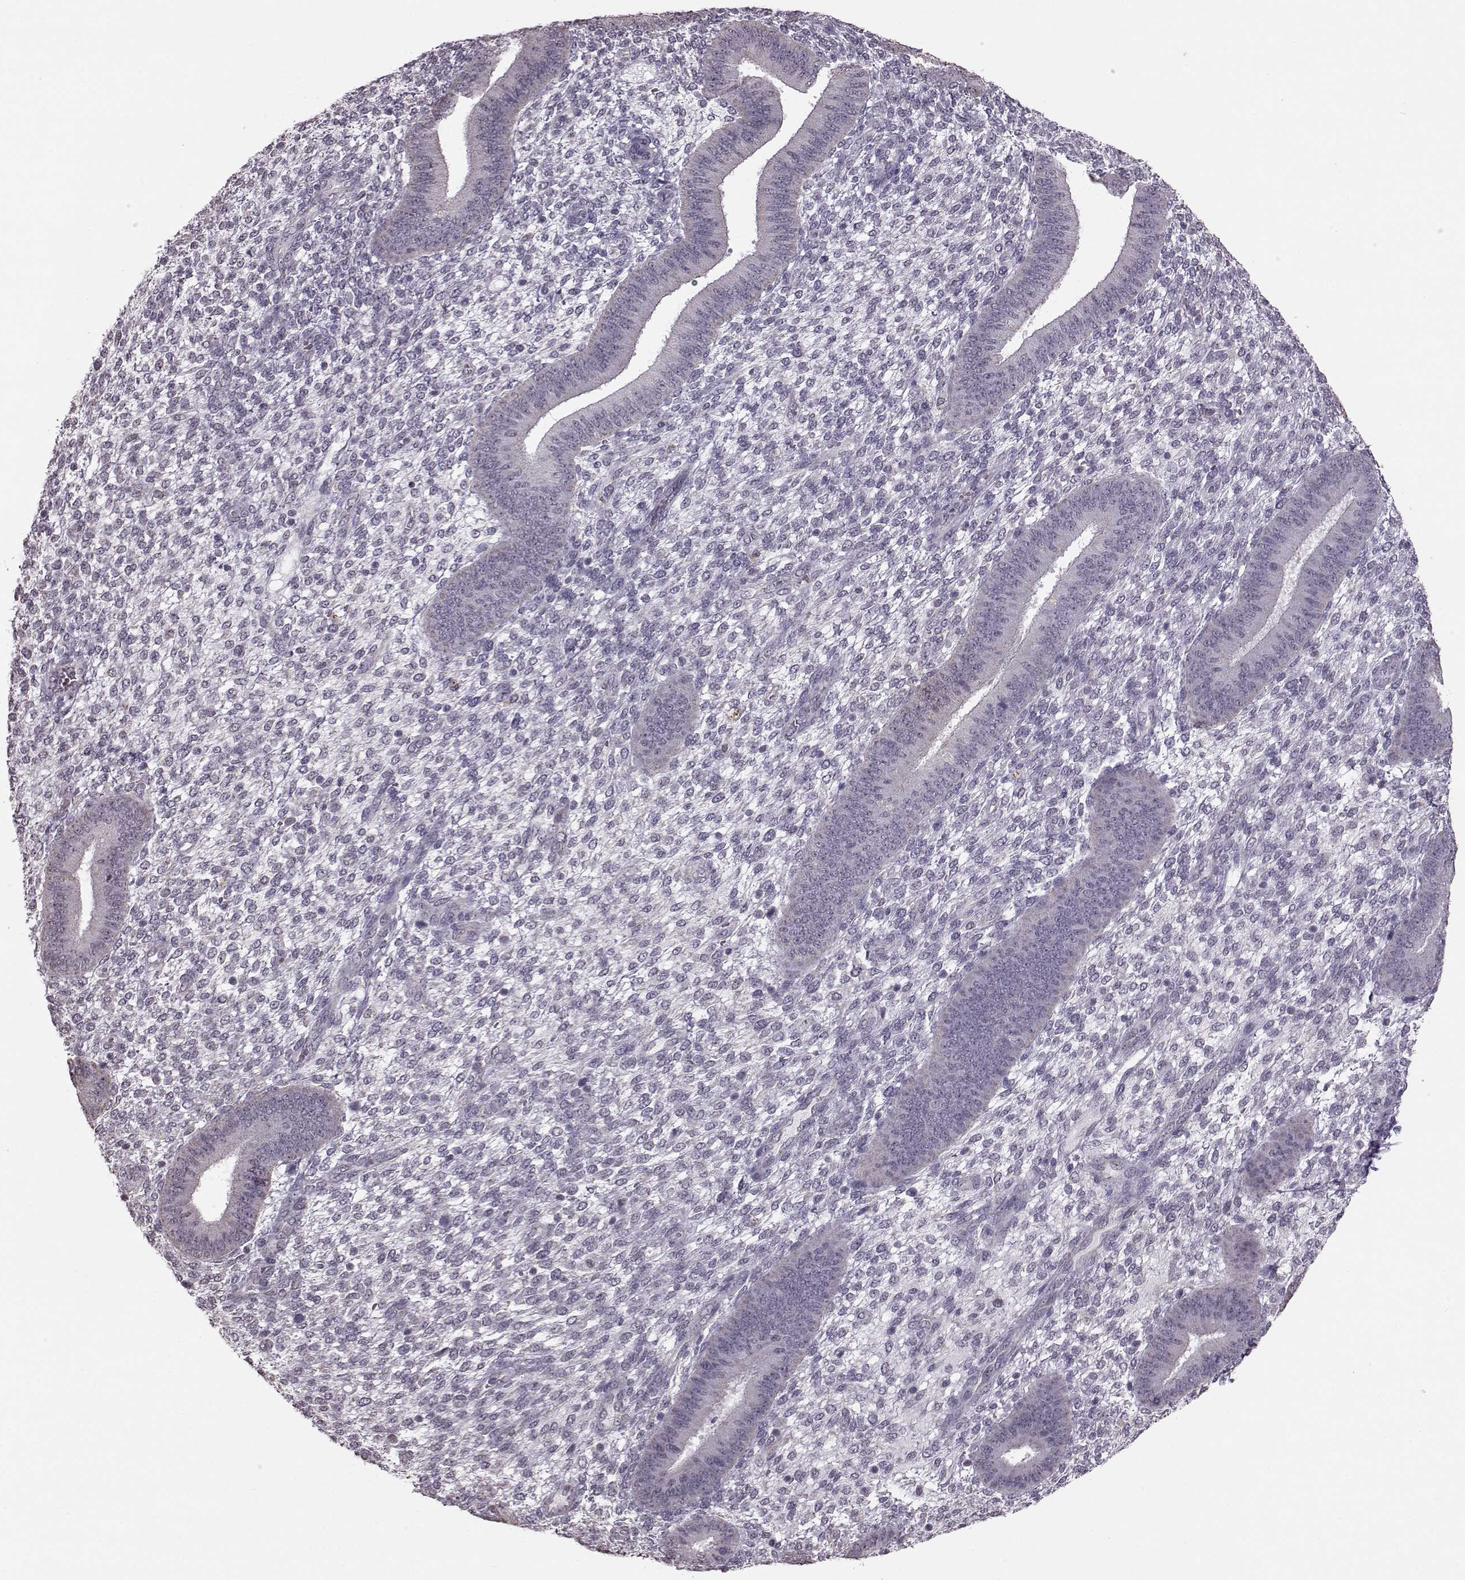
{"staining": {"intensity": "negative", "quantity": "none", "location": "none"}, "tissue": "endometrium", "cell_type": "Cells in endometrial stroma", "image_type": "normal", "snomed": [{"axis": "morphology", "description": "Normal tissue, NOS"}, {"axis": "topography", "description": "Endometrium"}], "caption": "Protein analysis of unremarkable endometrium demonstrates no significant positivity in cells in endometrial stroma. (DAB (3,3'-diaminobenzidine) immunohistochemistry visualized using brightfield microscopy, high magnification).", "gene": "ALDH3A1", "patient": {"sex": "female", "age": 39}}